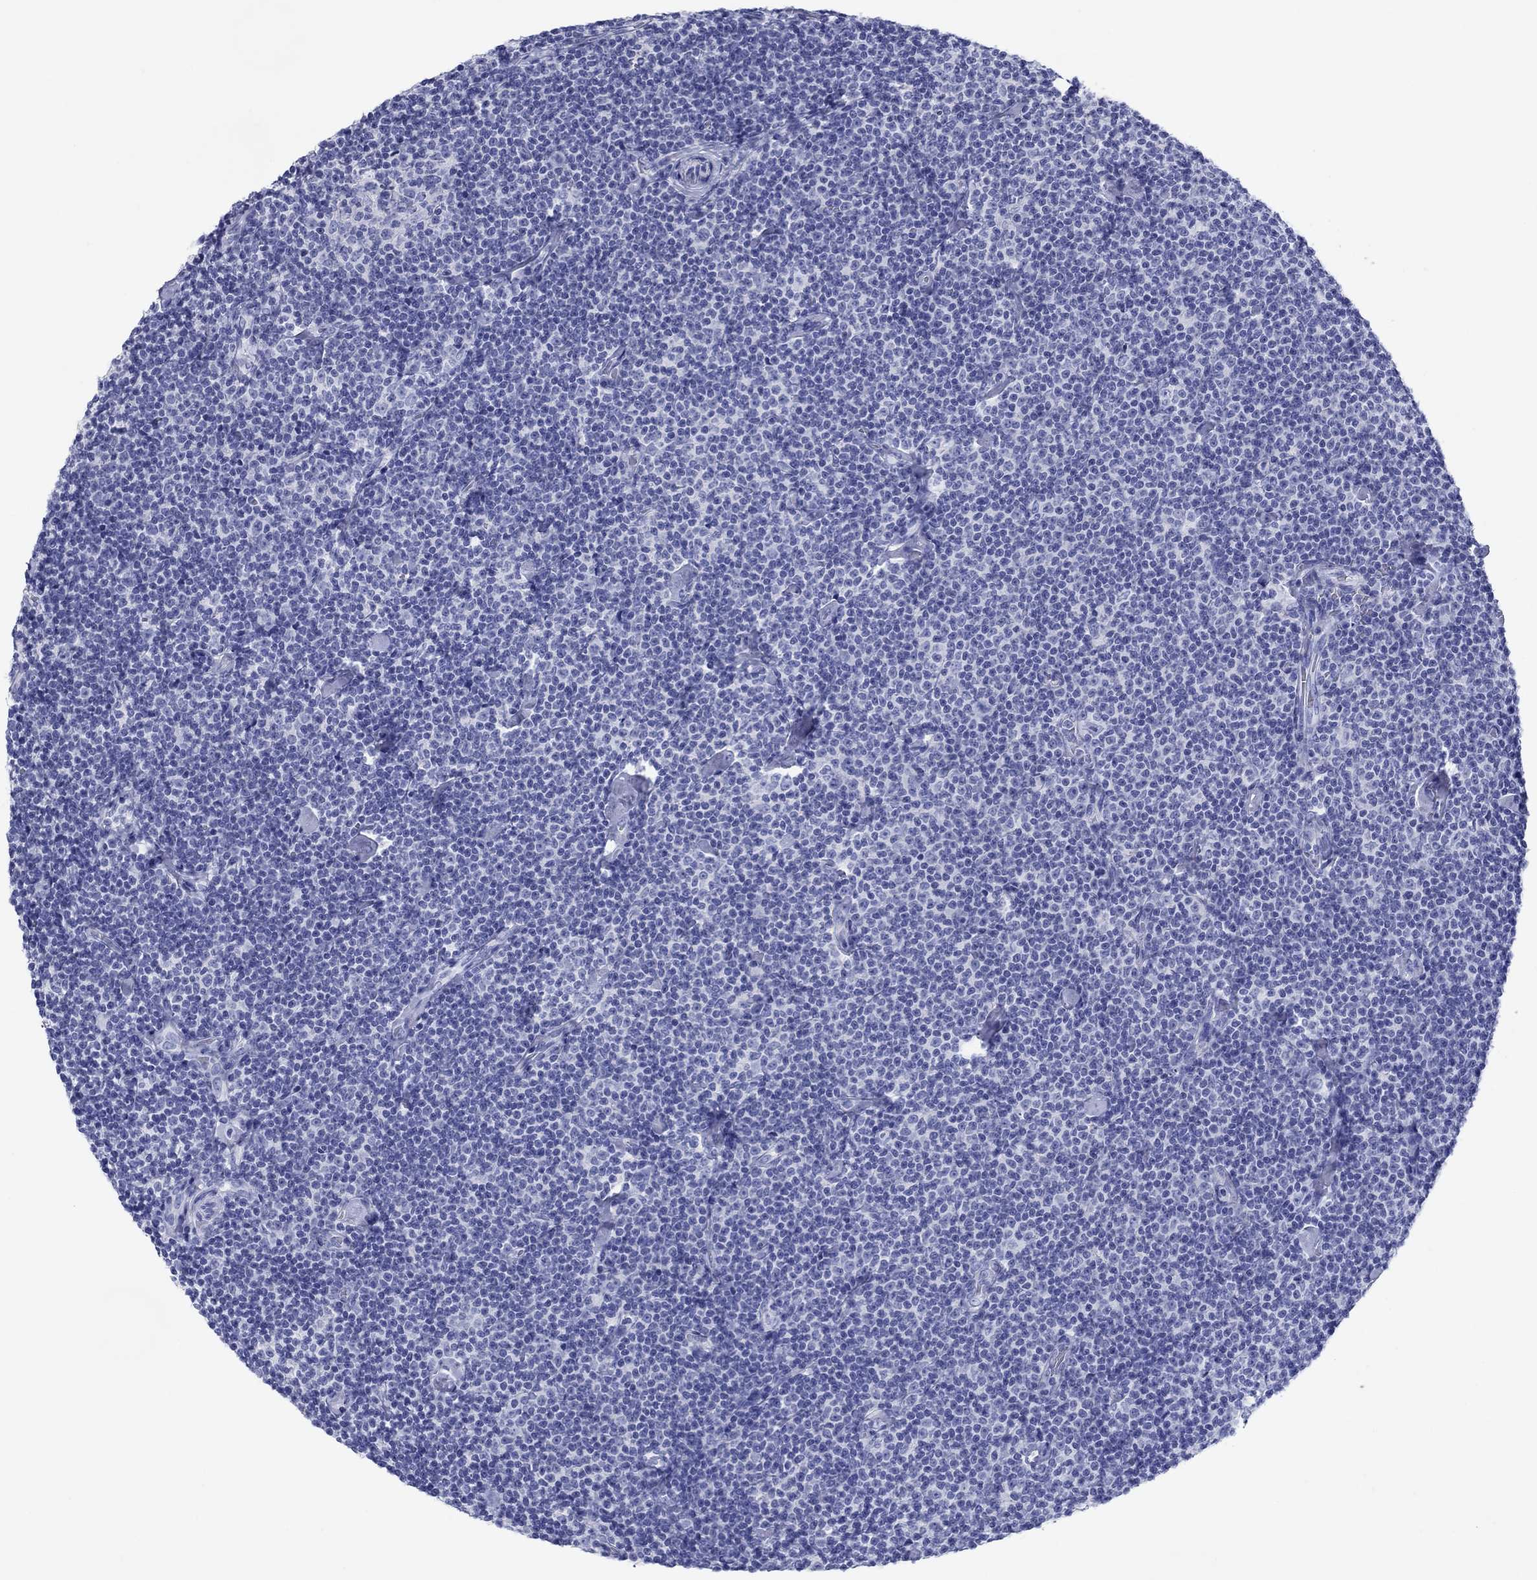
{"staining": {"intensity": "negative", "quantity": "none", "location": "none"}, "tissue": "lymphoma", "cell_type": "Tumor cells", "image_type": "cancer", "snomed": [{"axis": "morphology", "description": "Malignant lymphoma, non-Hodgkin's type, Low grade"}, {"axis": "topography", "description": "Lymph node"}], "caption": "DAB immunohistochemical staining of human low-grade malignant lymphoma, non-Hodgkin's type displays no significant expression in tumor cells.", "gene": "ATP4A", "patient": {"sex": "male", "age": 81}}